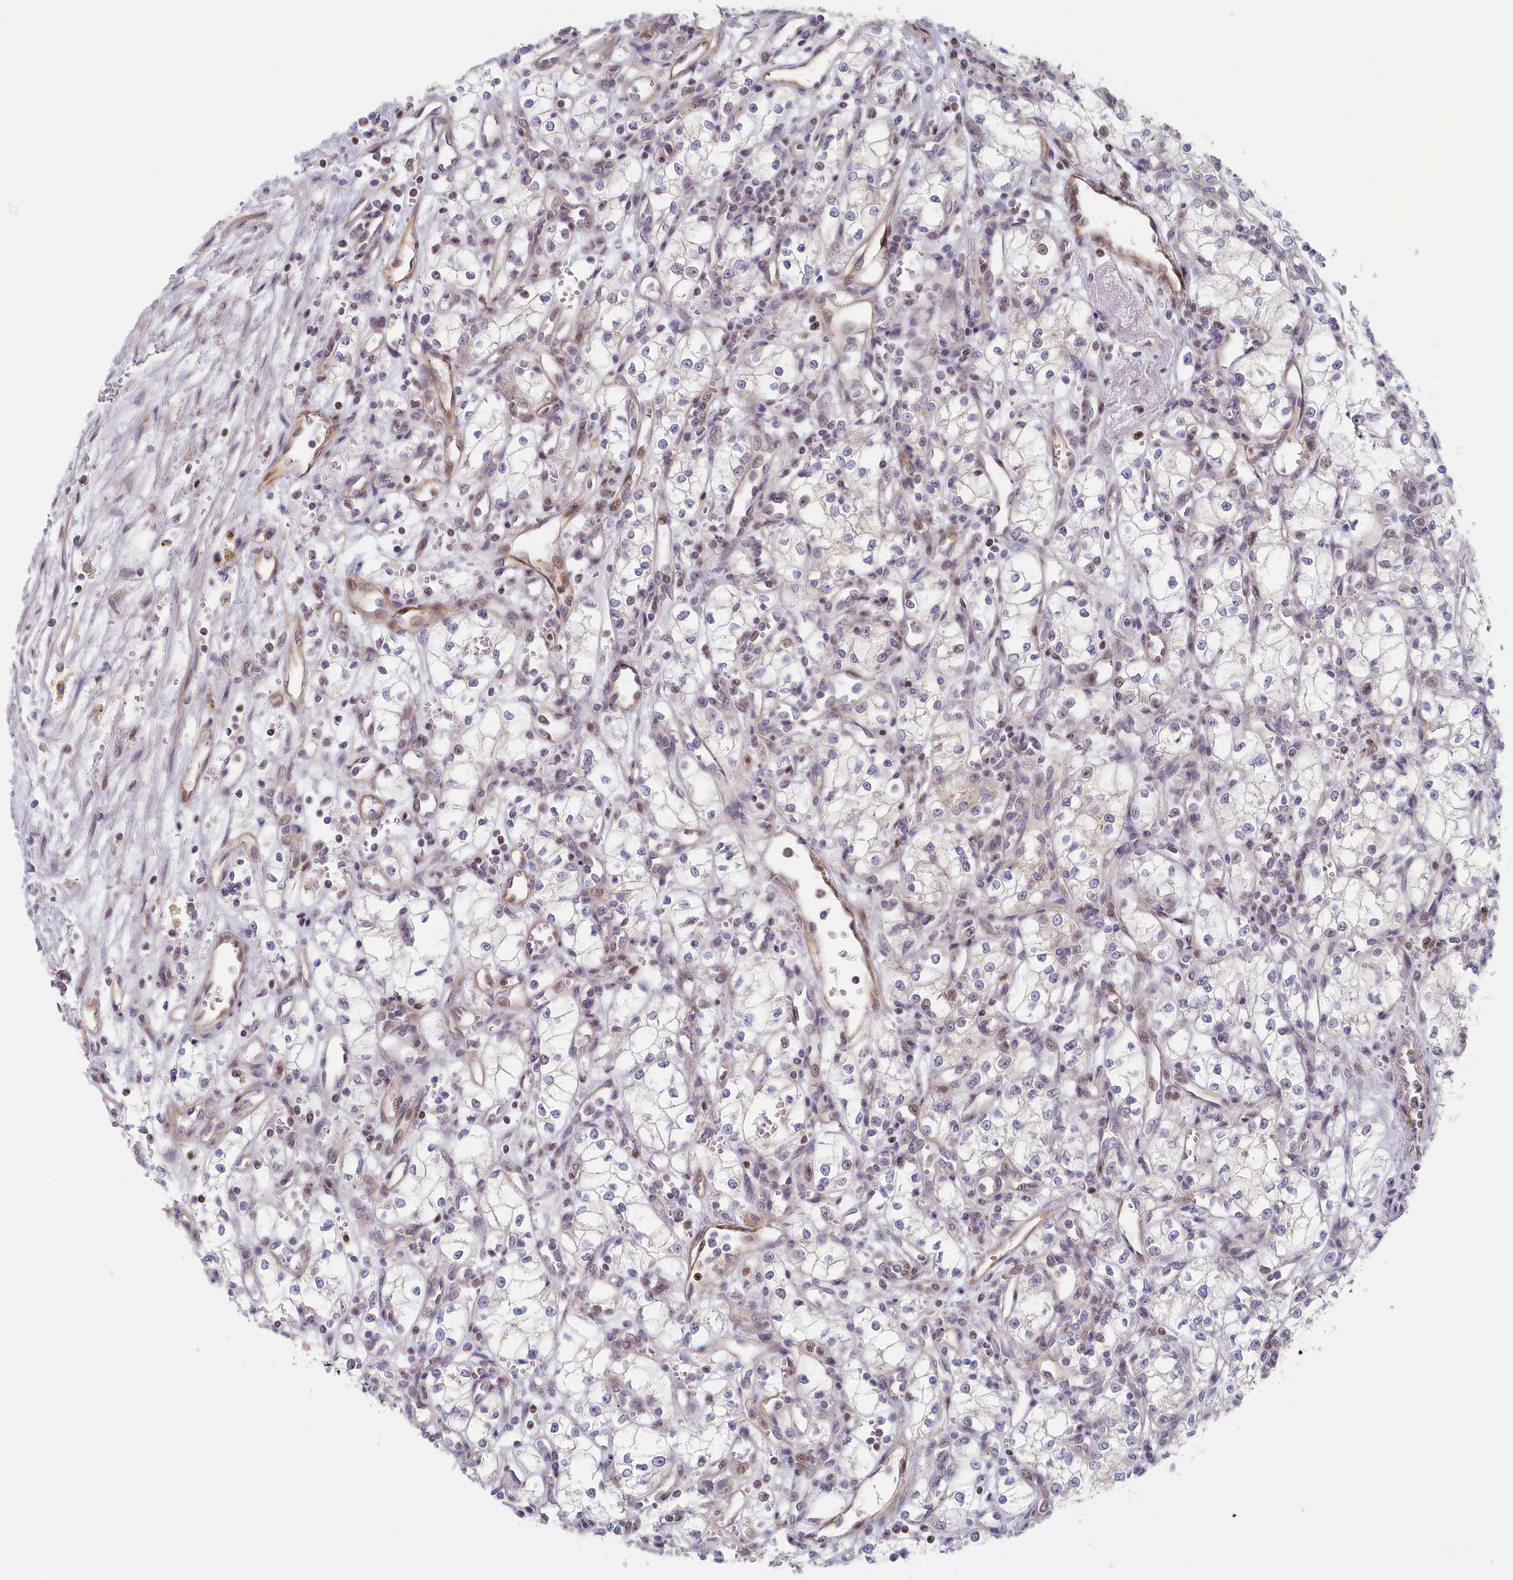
{"staining": {"intensity": "negative", "quantity": "none", "location": "none"}, "tissue": "renal cancer", "cell_type": "Tumor cells", "image_type": "cancer", "snomed": [{"axis": "morphology", "description": "Adenocarcinoma, NOS"}, {"axis": "topography", "description": "Kidney"}], "caption": "Histopathology image shows no protein staining in tumor cells of renal cancer (adenocarcinoma) tissue.", "gene": "INTS4", "patient": {"sex": "male", "age": 59}}